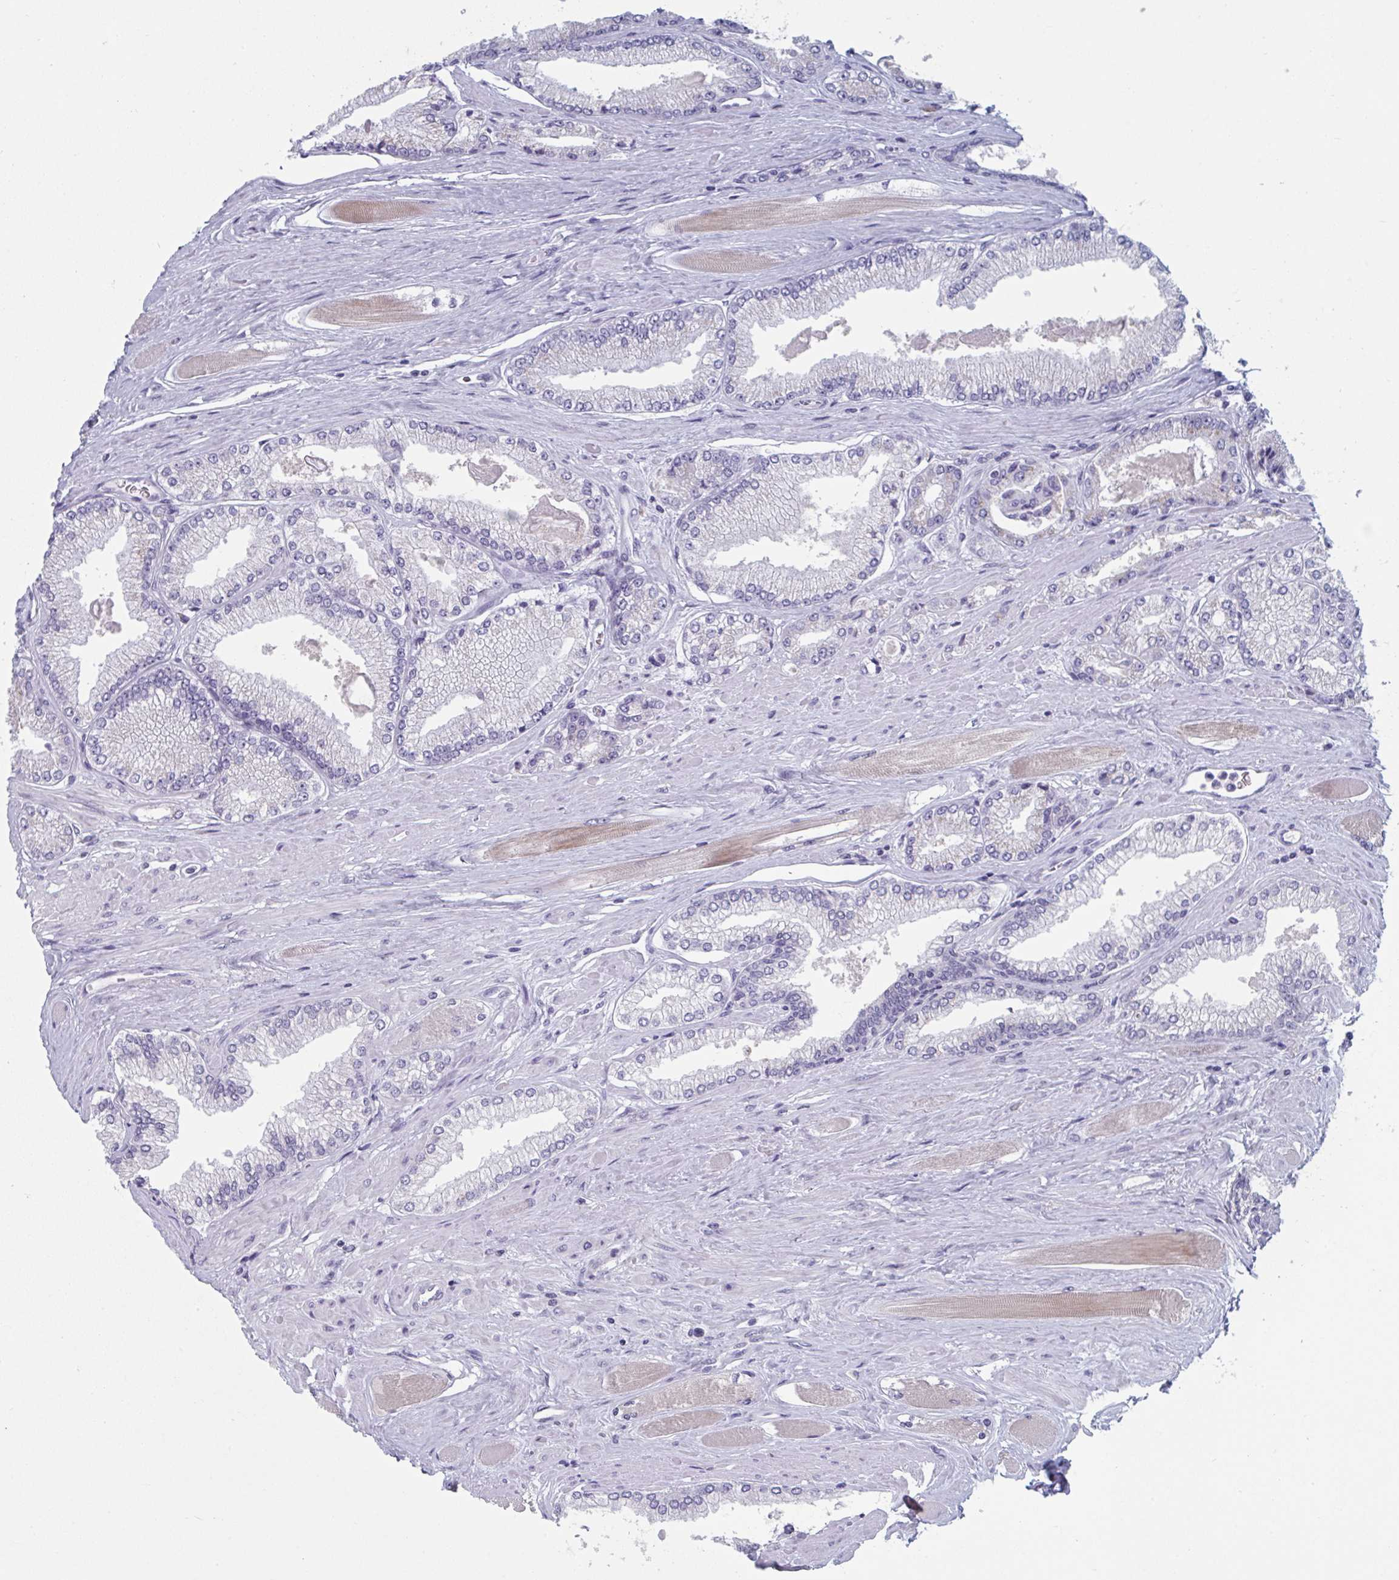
{"staining": {"intensity": "negative", "quantity": "none", "location": "none"}, "tissue": "prostate cancer", "cell_type": "Tumor cells", "image_type": "cancer", "snomed": [{"axis": "morphology", "description": "Adenocarcinoma, Low grade"}, {"axis": "topography", "description": "Prostate"}], "caption": "The histopathology image demonstrates no significant expression in tumor cells of prostate cancer.", "gene": "NDUFC2", "patient": {"sex": "male", "age": 67}}